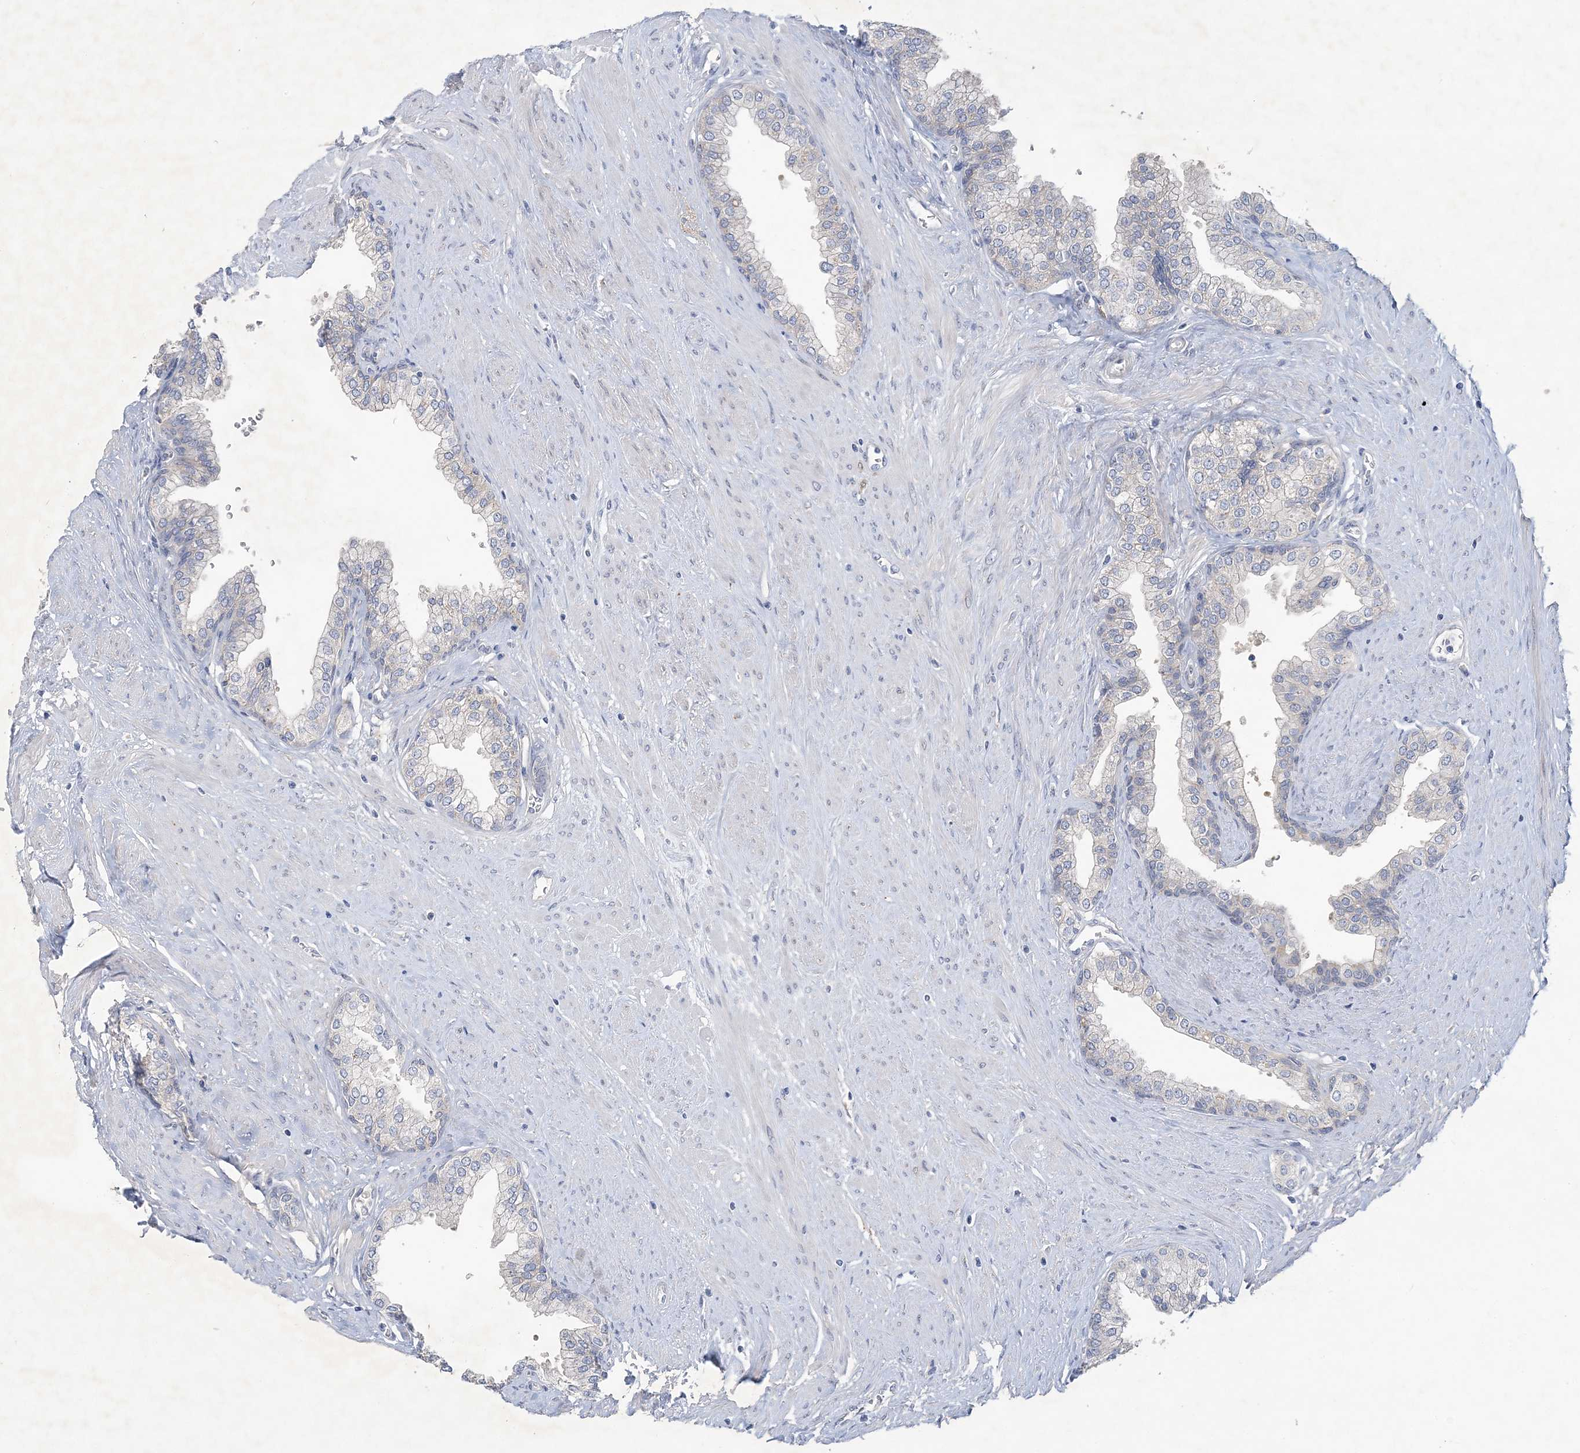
{"staining": {"intensity": "negative", "quantity": "none", "location": "none"}, "tissue": "prostate", "cell_type": "Glandular cells", "image_type": "normal", "snomed": [{"axis": "morphology", "description": "Normal tissue, NOS"}, {"axis": "morphology", "description": "Urothelial carcinoma, Low grade"}, {"axis": "topography", "description": "Urinary bladder"}, {"axis": "topography", "description": "Prostate"}], "caption": "Immunohistochemical staining of unremarkable prostate reveals no significant staining in glandular cells.", "gene": "ANKRD35", "patient": {"sex": "male", "age": 60}}